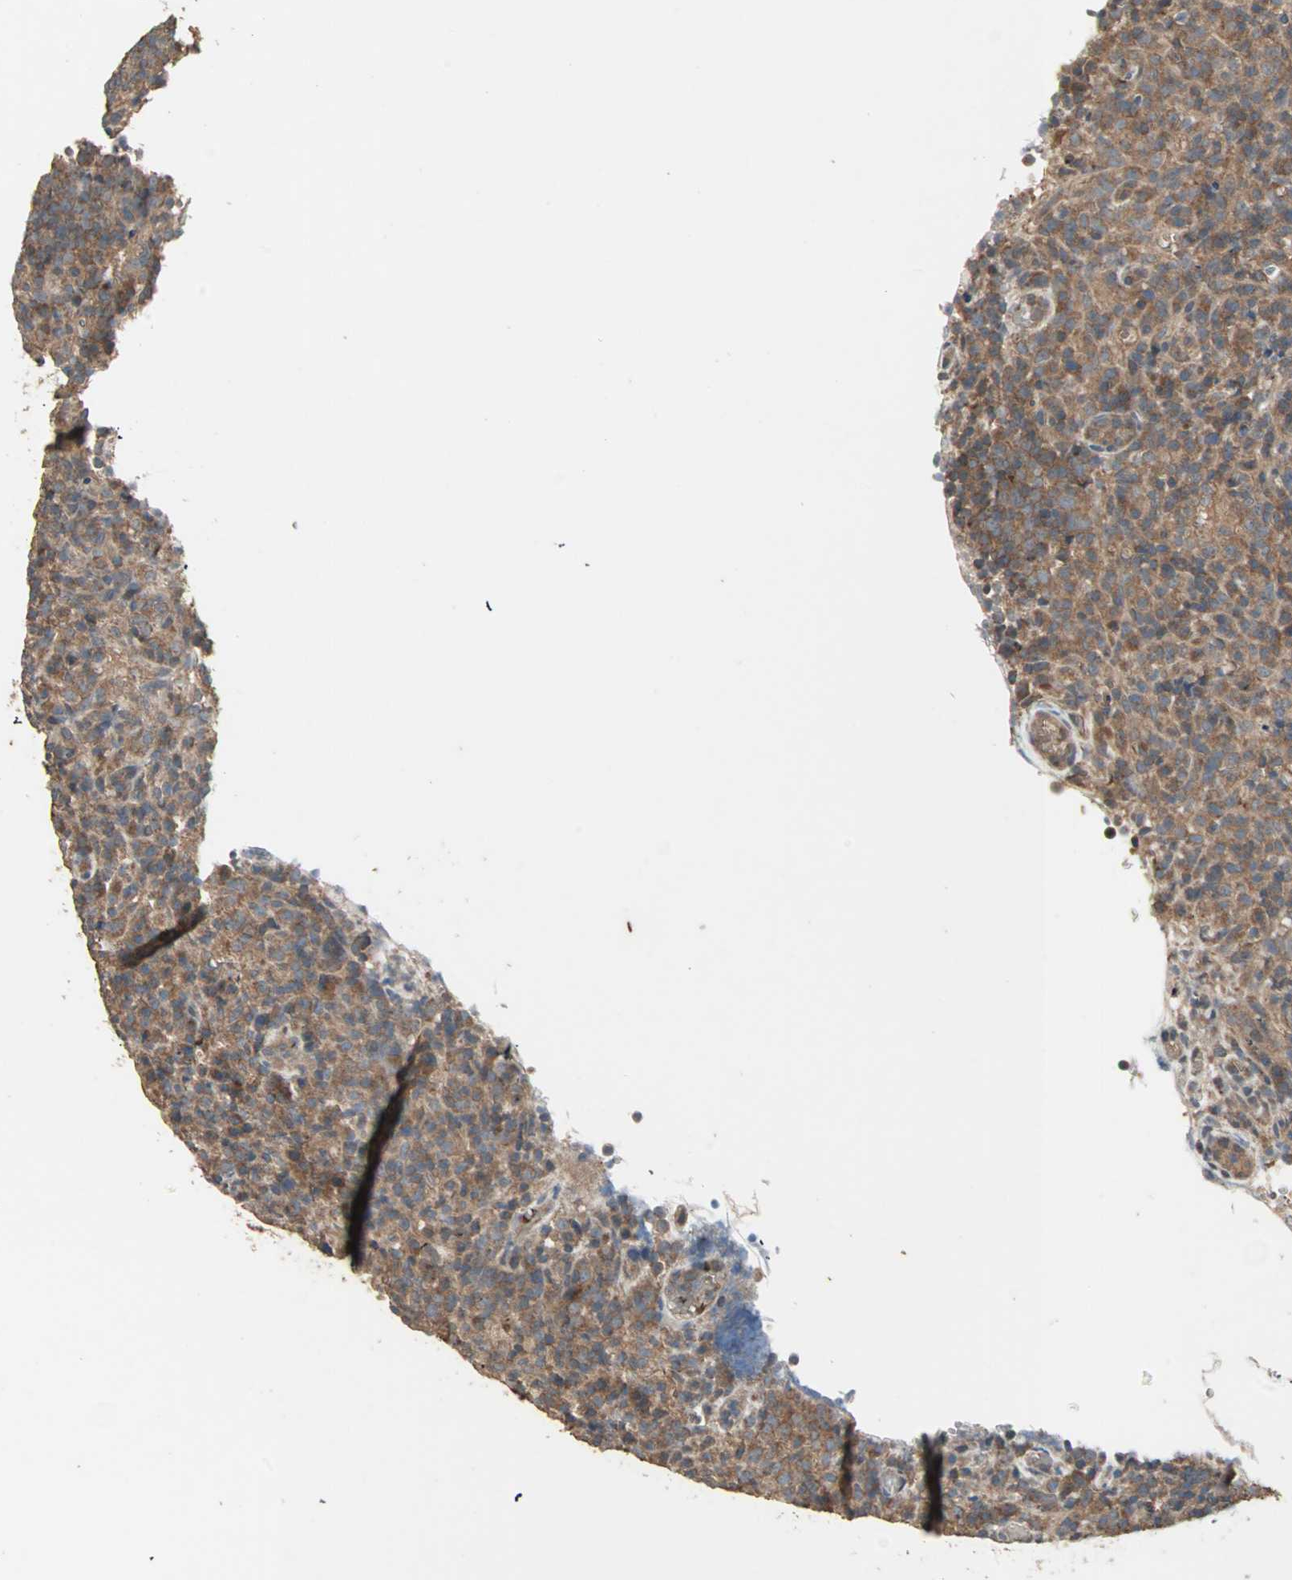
{"staining": {"intensity": "moderate", "quantity": ">75%", "location": "cytoplasmic/membranous"}, "tissue": "lymphoma", "cell_type": "Tumor cells", "image_type": "cancer", "snomed": [{"axis": "morphology", "description": "Malignant lymphoma, non-Hodgkin's type, High grade"}, {"axis": "topography", "description": "Lymph node"}], "caption": "Immunohistochemistry (IHC) (DAB (3,3'-diaminobenzidine)) staining of lymphoma exhibits moderate cytoplasmic/membranous protein expression in approximately >75% of tumor cells. The staining was performed using DAB, with brown indicating positive protein expression. Nuclei are stained blue with hematoxylin.", "gene": "UBAC1", "patient": {"sex": "female", "age": 76}}